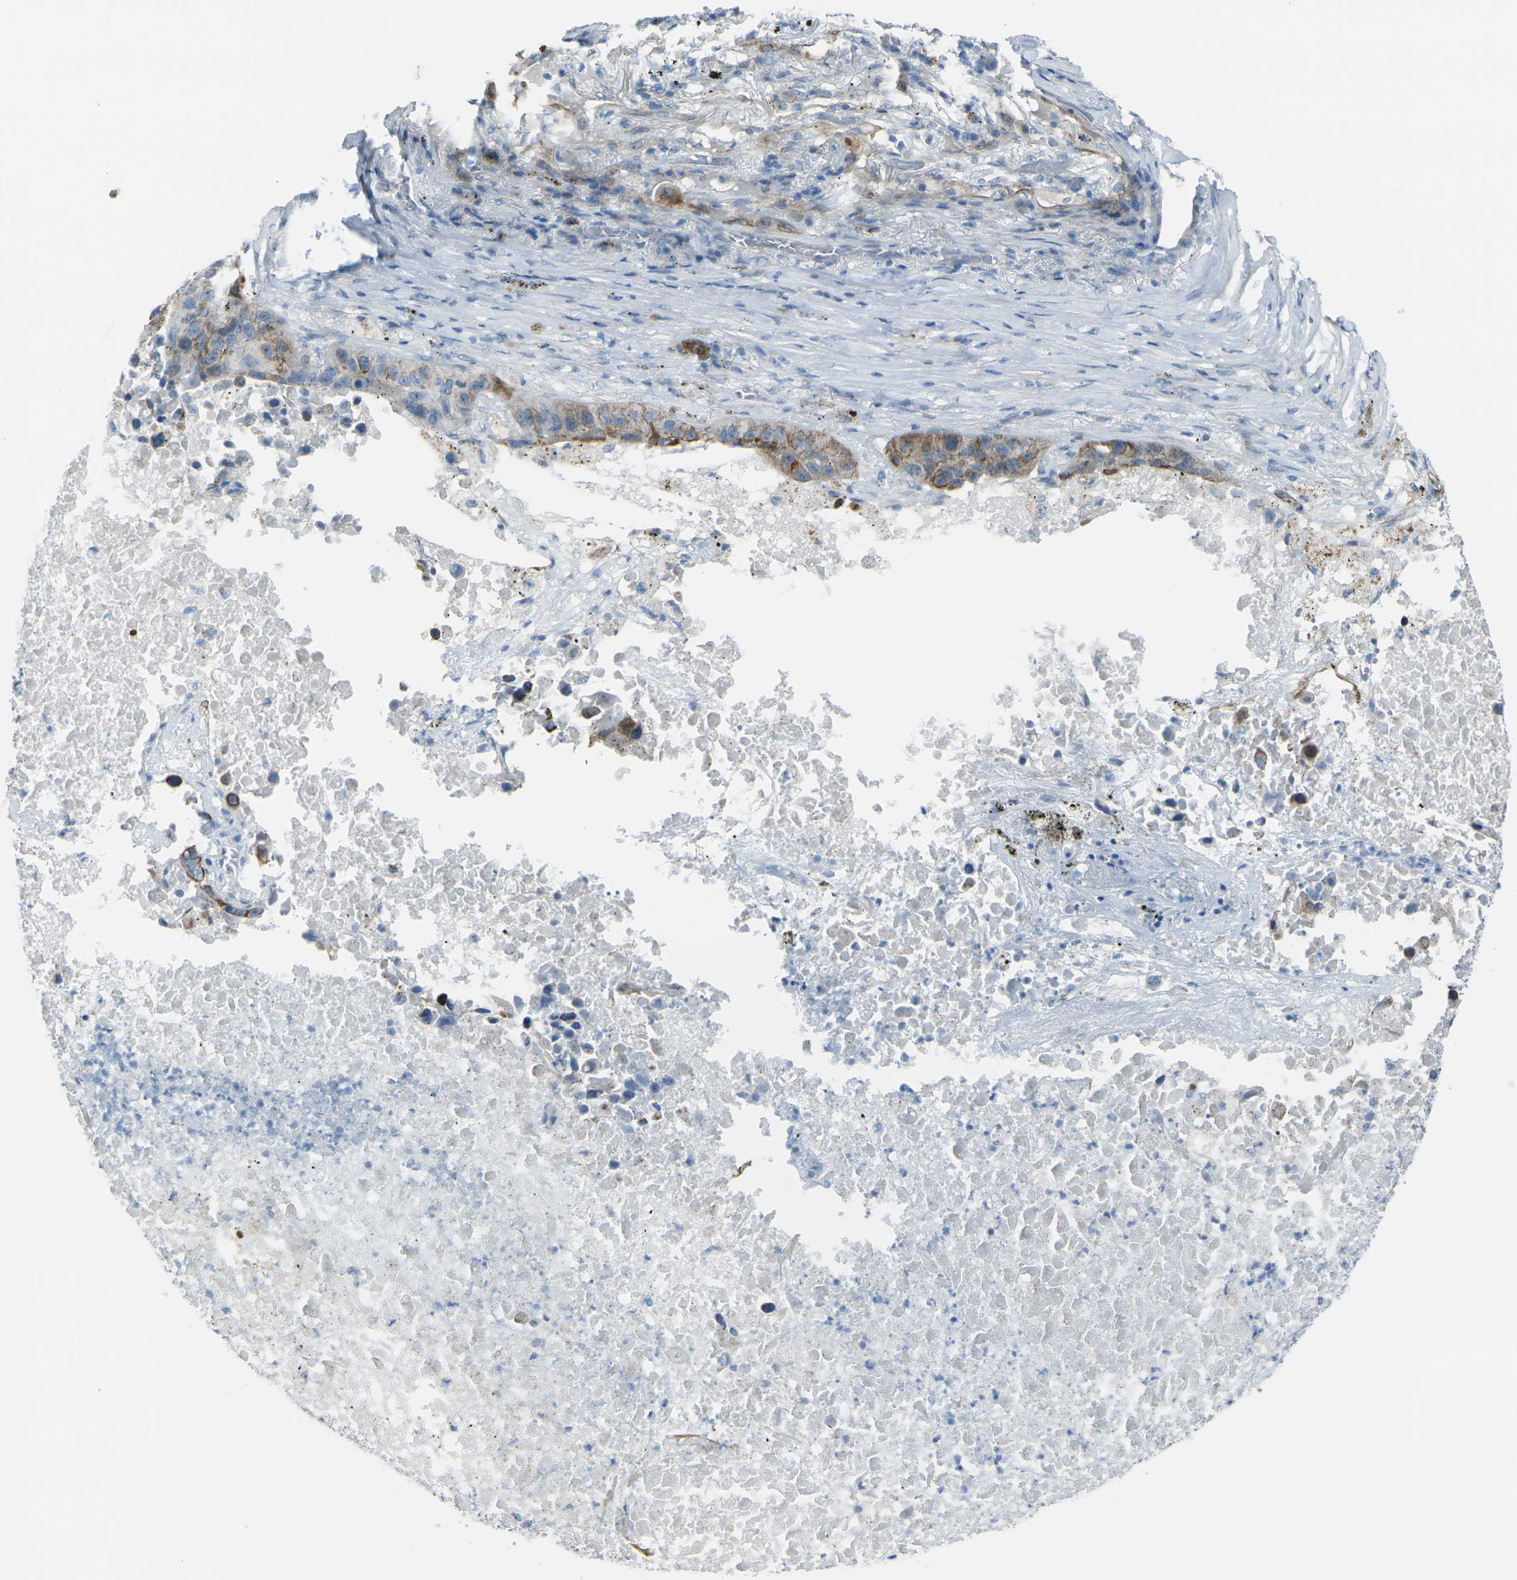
{"staining": {"intensity": "moderate", "quantity": "25%-75%", "location": "cytoplasmic/membranous"}, "tissue": "lung cancer", "cell_type": "Tumor cells", "image_type": "cancer", "snomed": [{"axis": "morphology", "description": "Squamous cell carcinoma, NOS"}, {"axis": "topography", "description": "Lung"}], "caption": "High-power microscopy captured an immunohistochemistry micrograph of lung cancer, revealing moderate cytoplasmic/membranous staining in about 25%-75% of tumor cells.", "gene": "ANKRD46", "patient": {"sex": "male", "age": 57}}